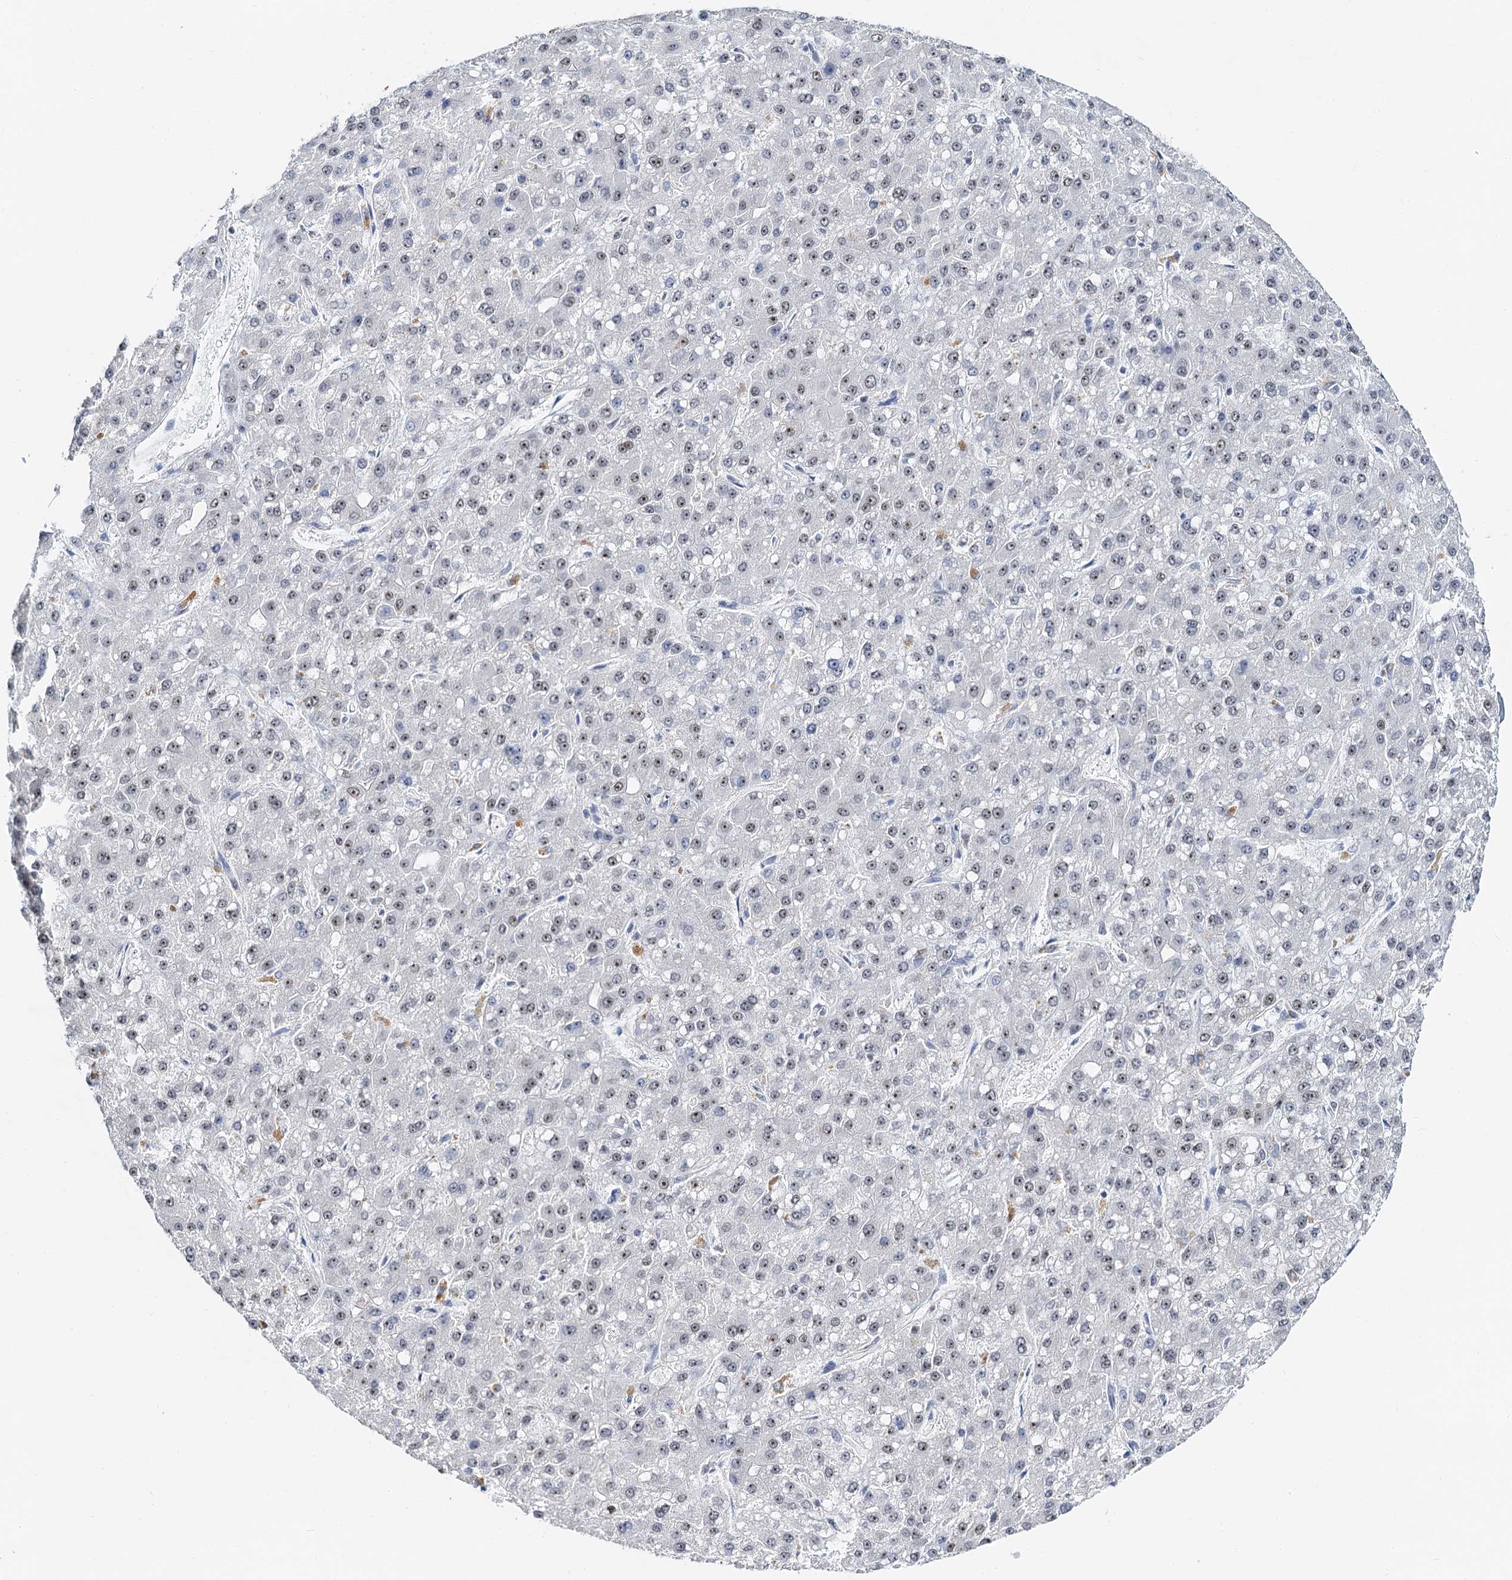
{"staining": {"intensity": "weak", "quantity": ">75%", "location": "nuclear"}, "tissue": "liver cancer", "cell_type": "Tumor cells", "image_type": "cancer", "snomed": [{"axis": "morphology", "description": "Carcinoma, Hepatocellular, NOS"}, {"axis": "topography", "description": "Liver"}], "caption": "Weak nuclear protein expression is present in approximately >75% of tumor cells in liver cancer (hepatocellular carcinoma).", "gene": "NOP2", "patient": {"sex": "male", "age": 67}}